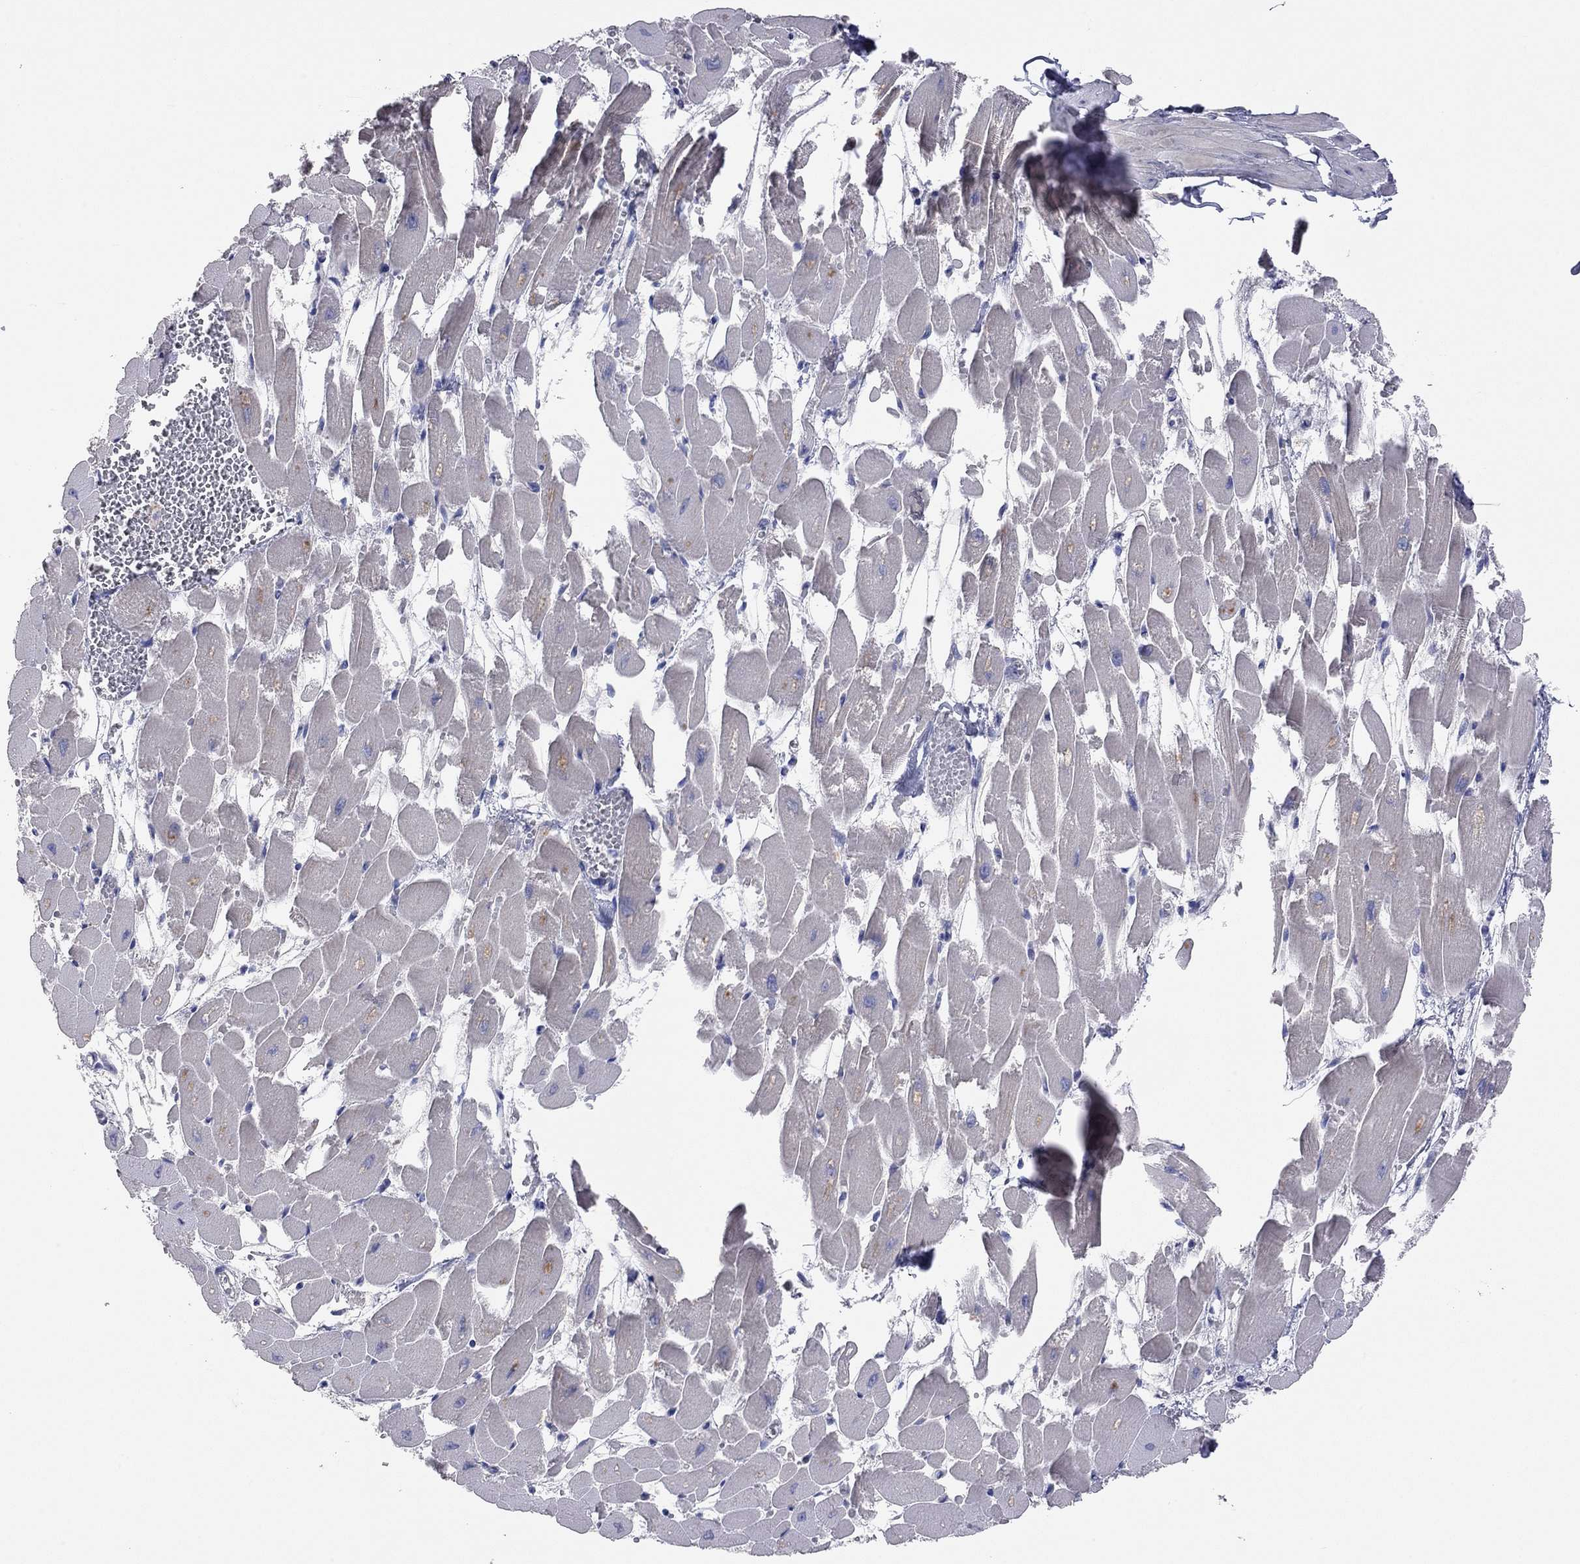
{"staining": {"intensity": "negative", "quantity": "none", "location": "none"}, "tissue": "heart muscle", "cell_type": "Cardiomyocytes", "image_type": "normal", "snomed": [{"axis": "morphology", "description": "Normal tissue, NOS"}, {"axis": "topography", "description": "Heart"}], "caption": "This is a histopathology image of immunohistochemistry staining of unremarkable heart muscle, which shows no expression in cardiomyocytes. The staining is performed using DAB (3,3'-diaminobenzidine) brown chromogen with nuclei counter-stained in using hematoxylin.", "gene": "KCNB1", "patient": {"sex": "female", "age": 52}}